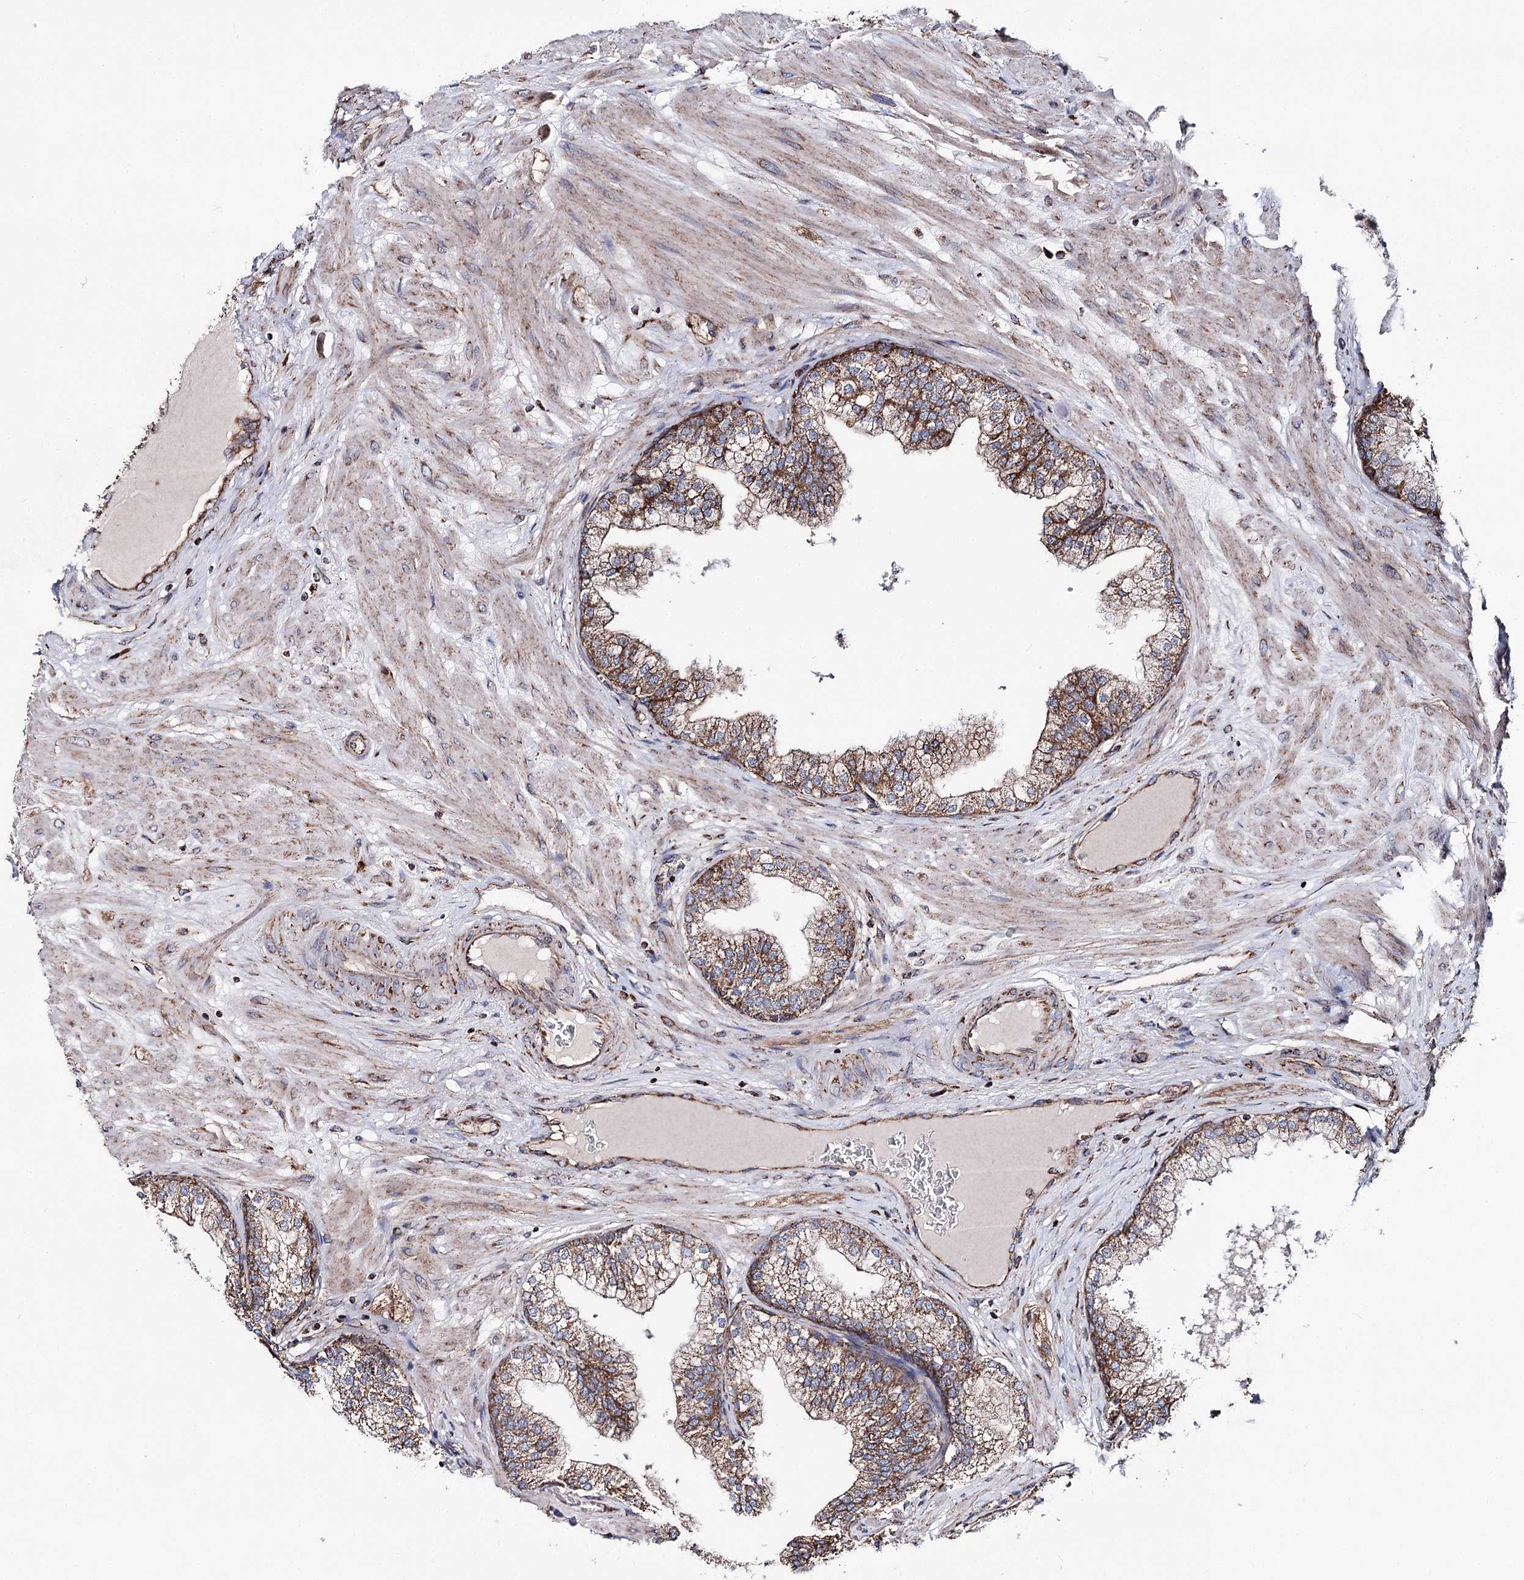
{"staining": {"intensity": "moderate", "quantity": ">75%", "location": "cytoplasmic/membranous"}, "tissue": "prostate", "cell_type": "Glandular cells", "image_type": "normal", "snomed": [{"axis": "morphology", "description": "Normal tissue, NOS"}, {"axis": "topography", "description": "Prostate"}], "caption": "The image shows immunohistochemical staining of benign prostate. There is moderate cytoplasmic/membranous staining is appreciated in approximately >75% of glandular cells.", "gene": "MSANTD2", "patient": {"sex": "male", "age": 60}}